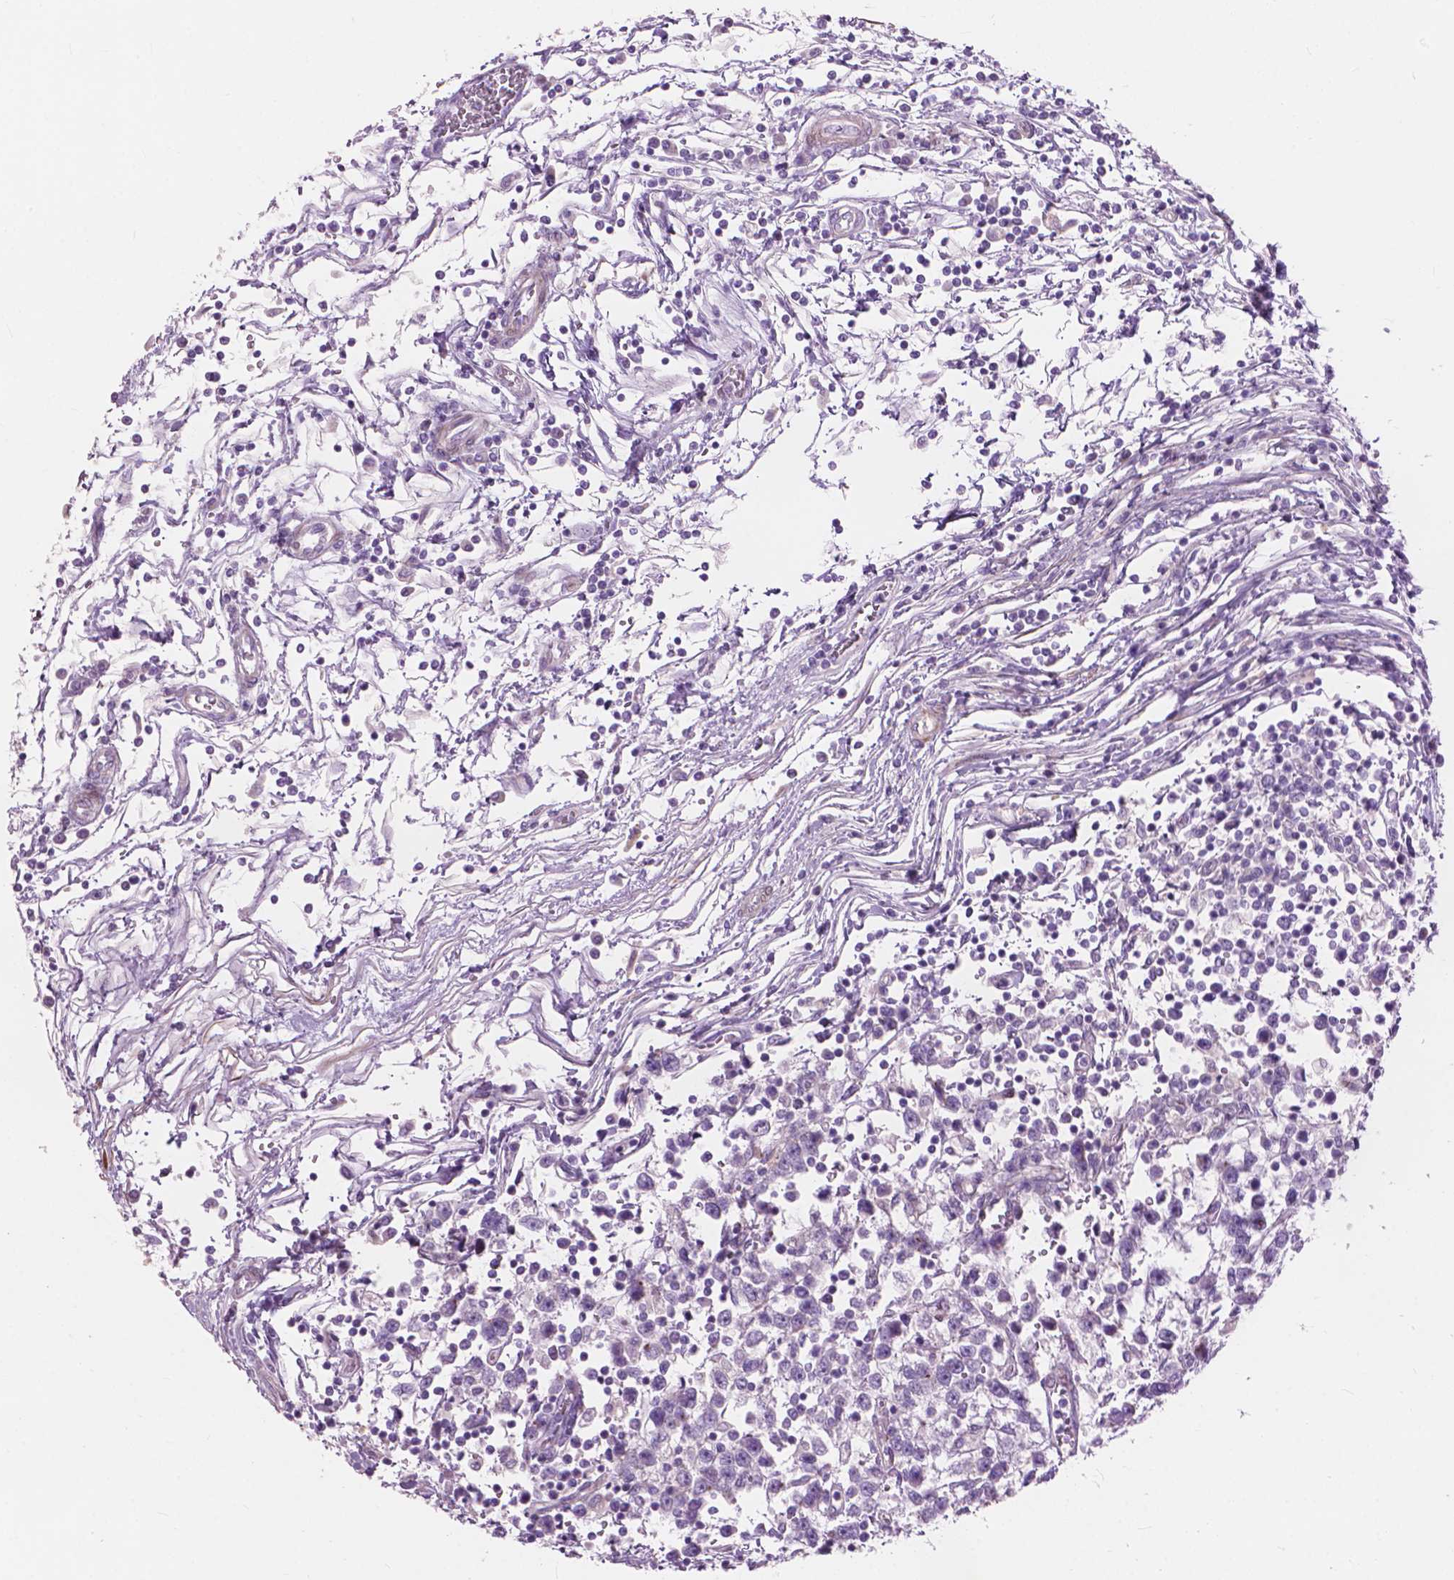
{"staining": {"intensity": "negative", "quantity": "none", "location": "none"}, "tissue": "testis cancer", "cell_type": "Tumor cells", "image_type": "cancer", "snomed": [{"axis": "morphology", "description": "Seminoma, NOS"}, {"axis": "topography", "description": "Testis"}], "caption": "Immunohistochemical staining of seminoma (testis) shows no significant expression in tumor cells.", "gene": "MORN1", "patient": {"sex": "male", "age": 34}}